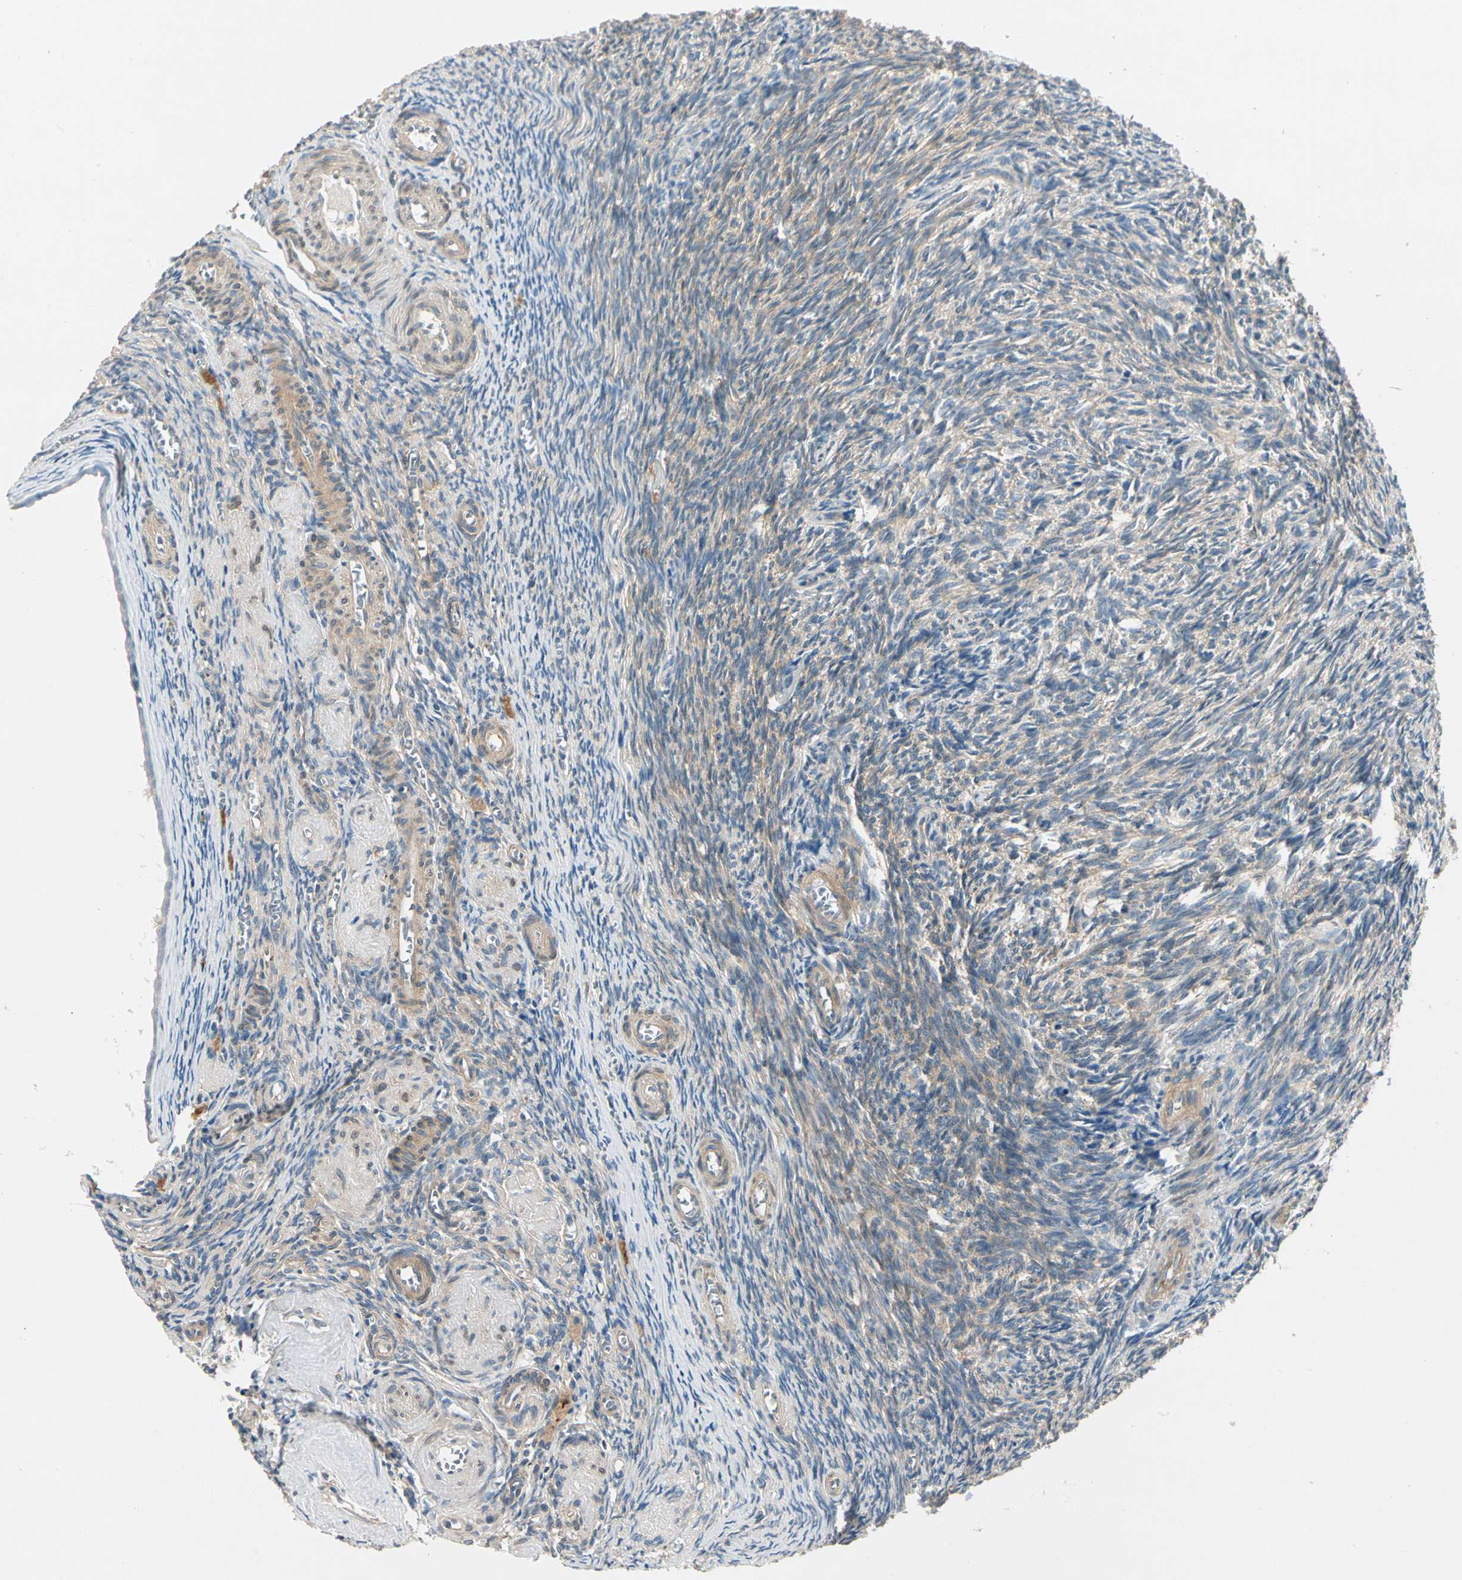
{"staining": {"intensity": "weak", "quantity": "25%-75%", "location": "cytoplasmic/membranous"}, "tissue": "ovary", "cell_type": "Ovarian stroma cells", "image_type": "normal", "snomed": [{"axis": "morphology", "description": "Normal tissue, NOS"}, {"axis": "topography", "description": "Ovary"}], "caption": "Ovarian stroma cells reveal low levels of weak cytoplasmic/membranous staining in approximately 25%-75% of cells in benign human ovary. The protein of interest is shown in brown color, while the nuclei are stained blue.", "gene": "ROCK2", "patient": {"sex": "female", "age": 54}}